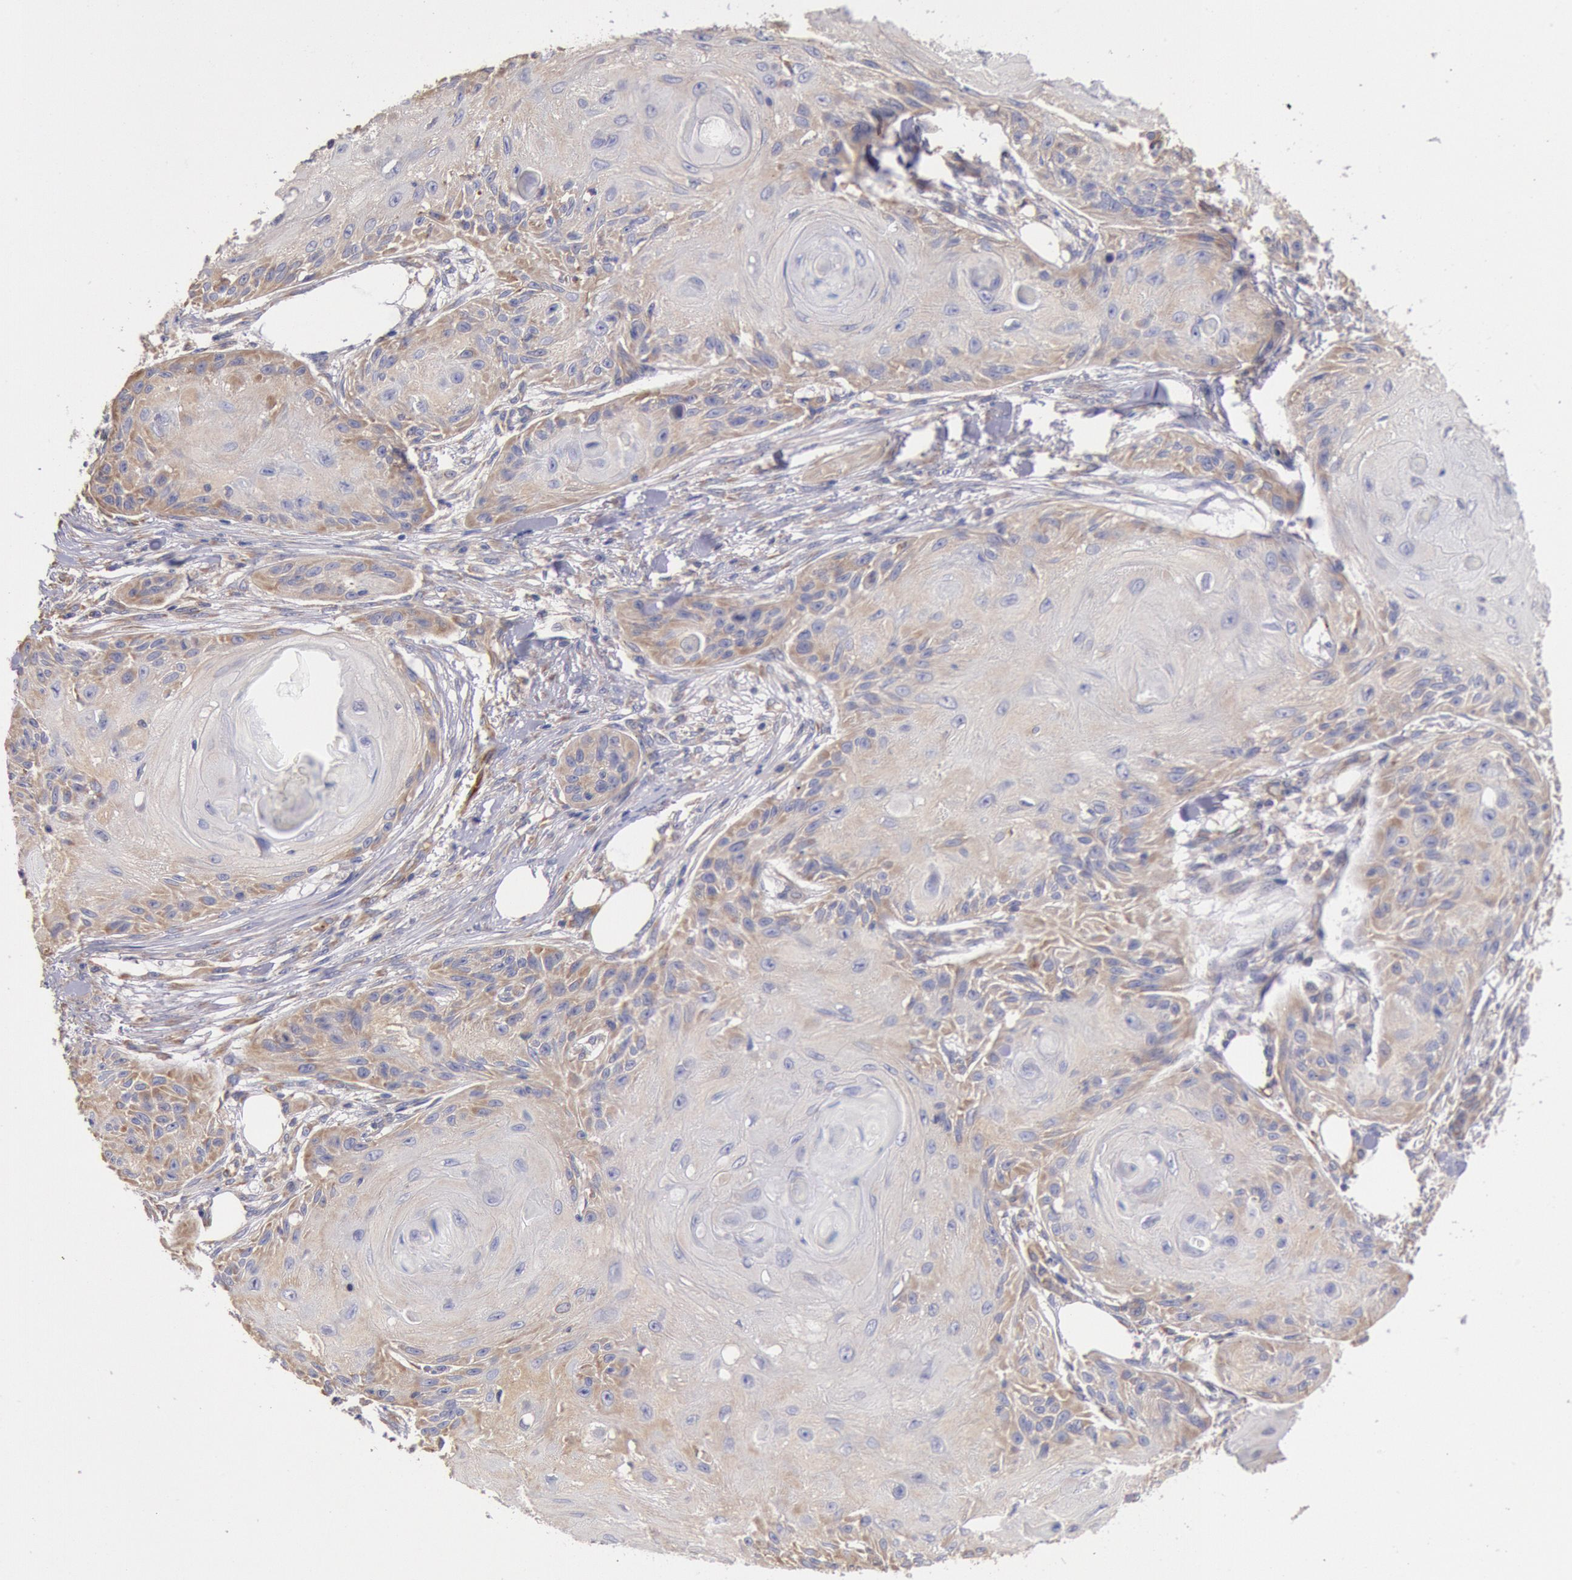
{"staining": {"intensity": "weak", "quantity": ">75%", "location": "cytoplasmic/membranous"}, "tissue": "skin cancer", "cell_type": "Tumor cells", "image_type": "cancer", "snomed": [{"axis": "morphology", "description": "Squamous cell carcinoma, NOS"}, {"axis": "topography", "description": "Skin"}], "caption": "Skin cancer stained for a protein (brown) exhibits weak cytoplasmic/membranous positive staining in approximately >75% of tumor cells.", "gene": "DRG1", "patient": {"sex": "female", "age": 88}}